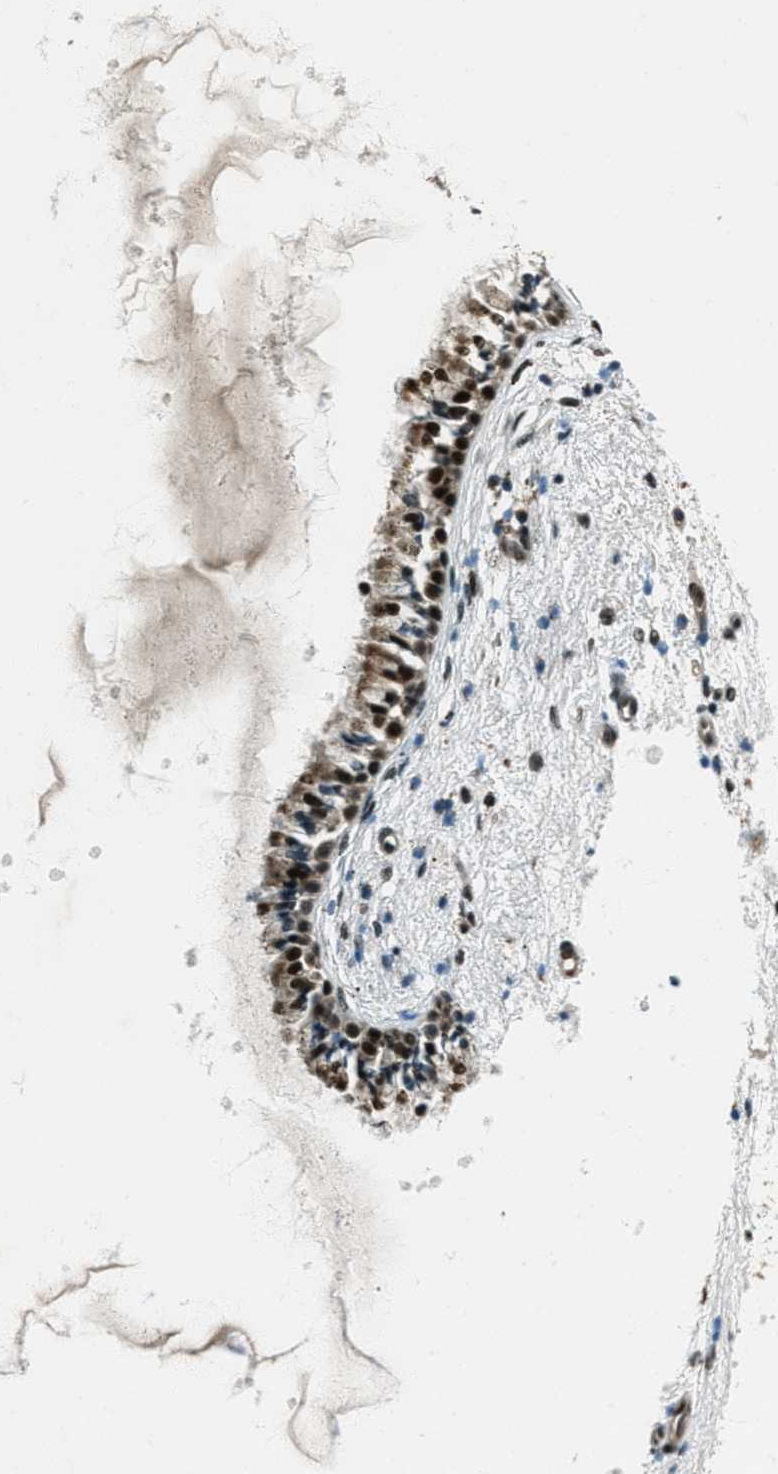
{"staining": {"intensity": "strong", "quantity": "25%-75%", "location": "cytoplasmic/membranous,nuclear"}, "tissue": "nasopharynx", "cell_type": "Respiratory epithelial cells", "image_type": "normal", "snomed": [{"axis": "morphology", "description": "Normal tissue, NOS"}, {"axis": "topography", "description": "Nasopharynx"}], "caption": "About 25%-75% of respiratory epithelial cells in normal nasopharynx show strong cytoplasmic/membranous,nuclear protein expression as visualized by brown immunohistochemical staining.", "gene": "TARDBP", "patient": {"sex": "male", "age": 21}}